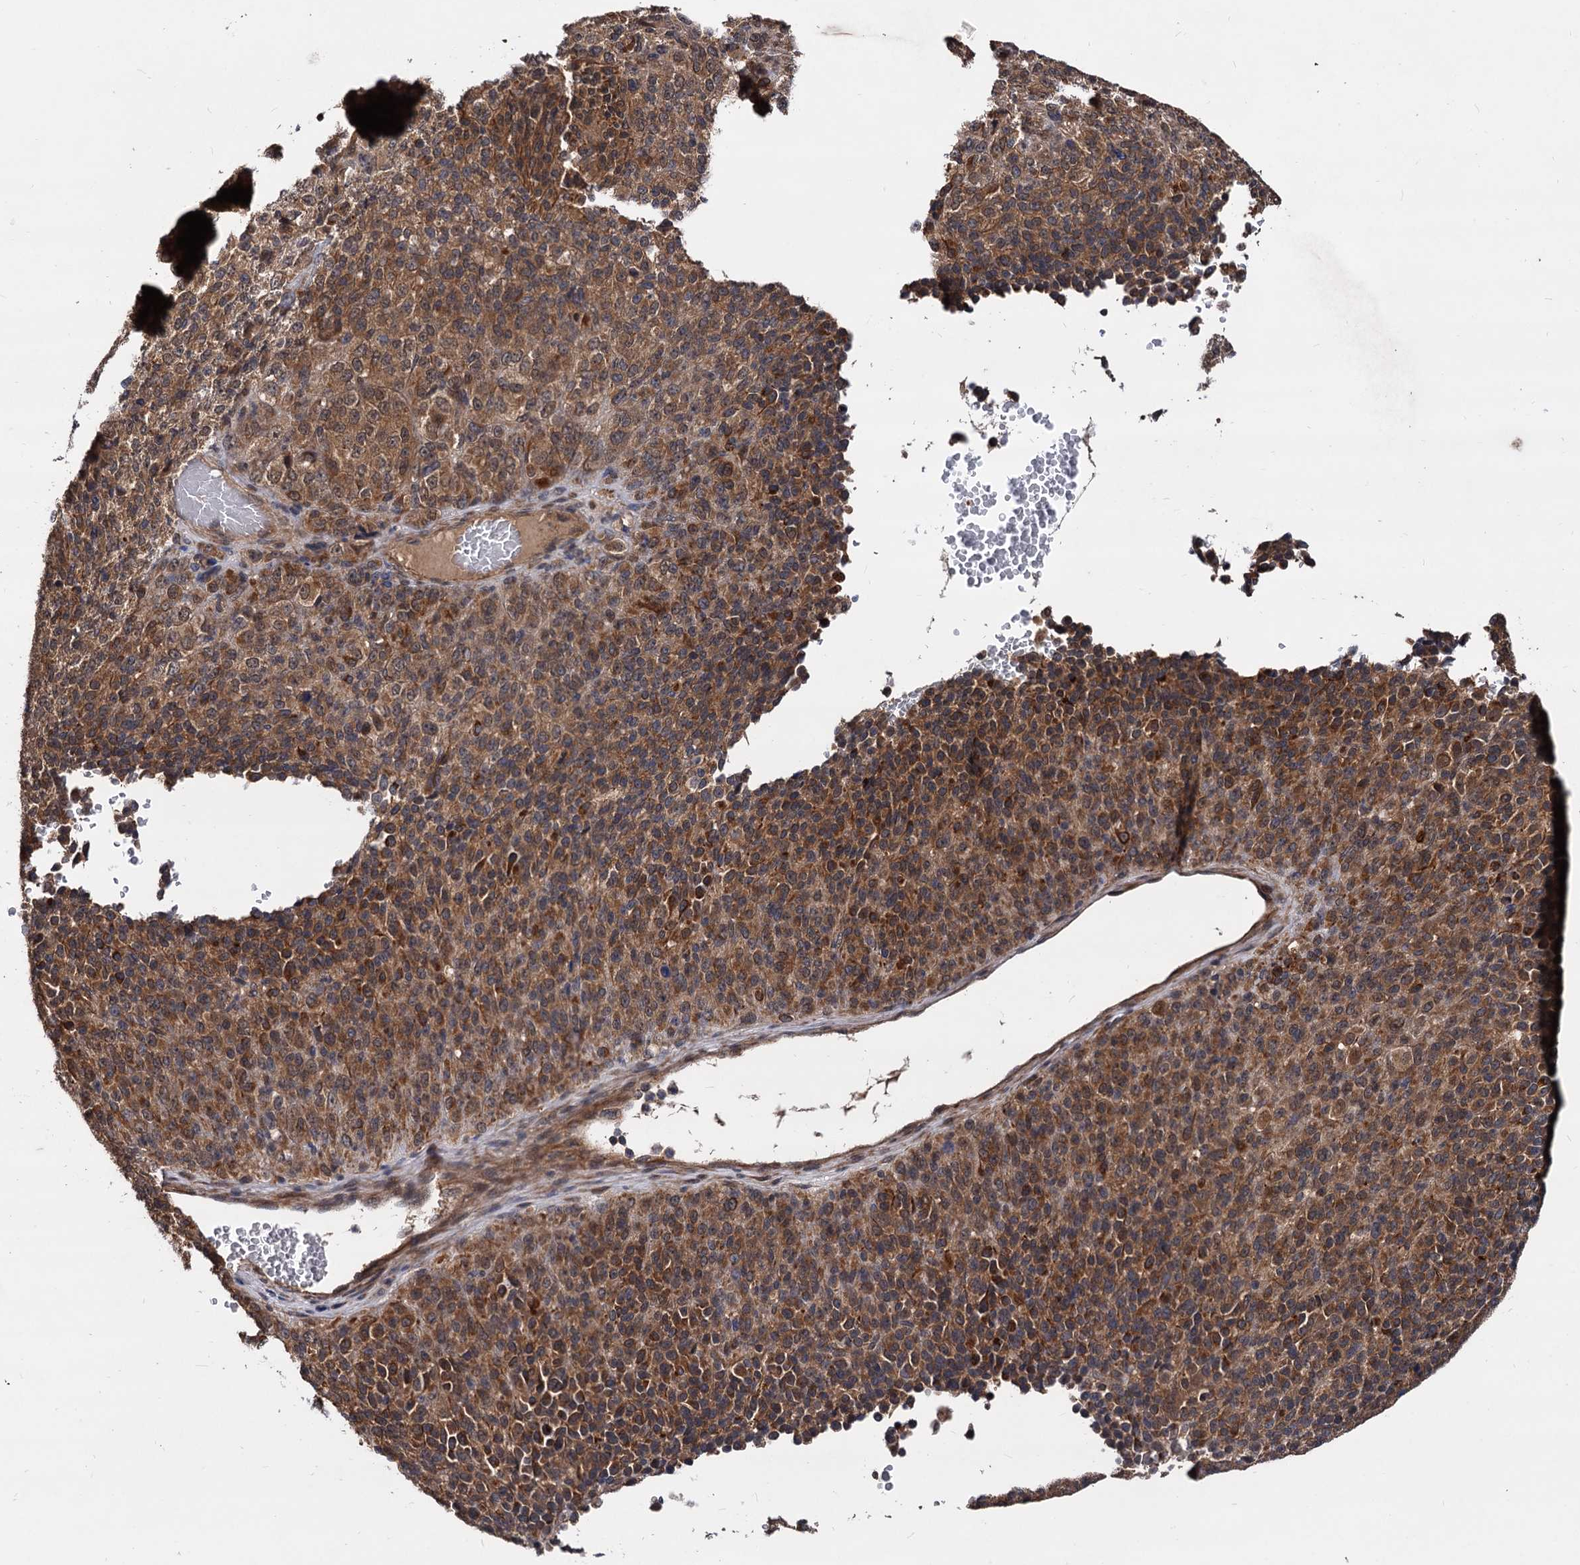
{"staining": {"intensity": "moderate", "quantity": ">75%", "location": "cytoplasmic/membranous"}, "tissue": "melanoma", "cell_type": "Tumor cells", "image_type": "cancer", "snomed": [{"axis": "morphology", "description": "Malignant melanoma, Metastatic site"}, {"axis": "topography", "description": "Brain"}], "caption": "Tumor cells display moderate cytoplasmic/membranous positivity in approximately >75% of cells in malignant melanoma (metastatic site).", "gene": "PSMD4", "patient": {"sex": "female", "age": 56}}